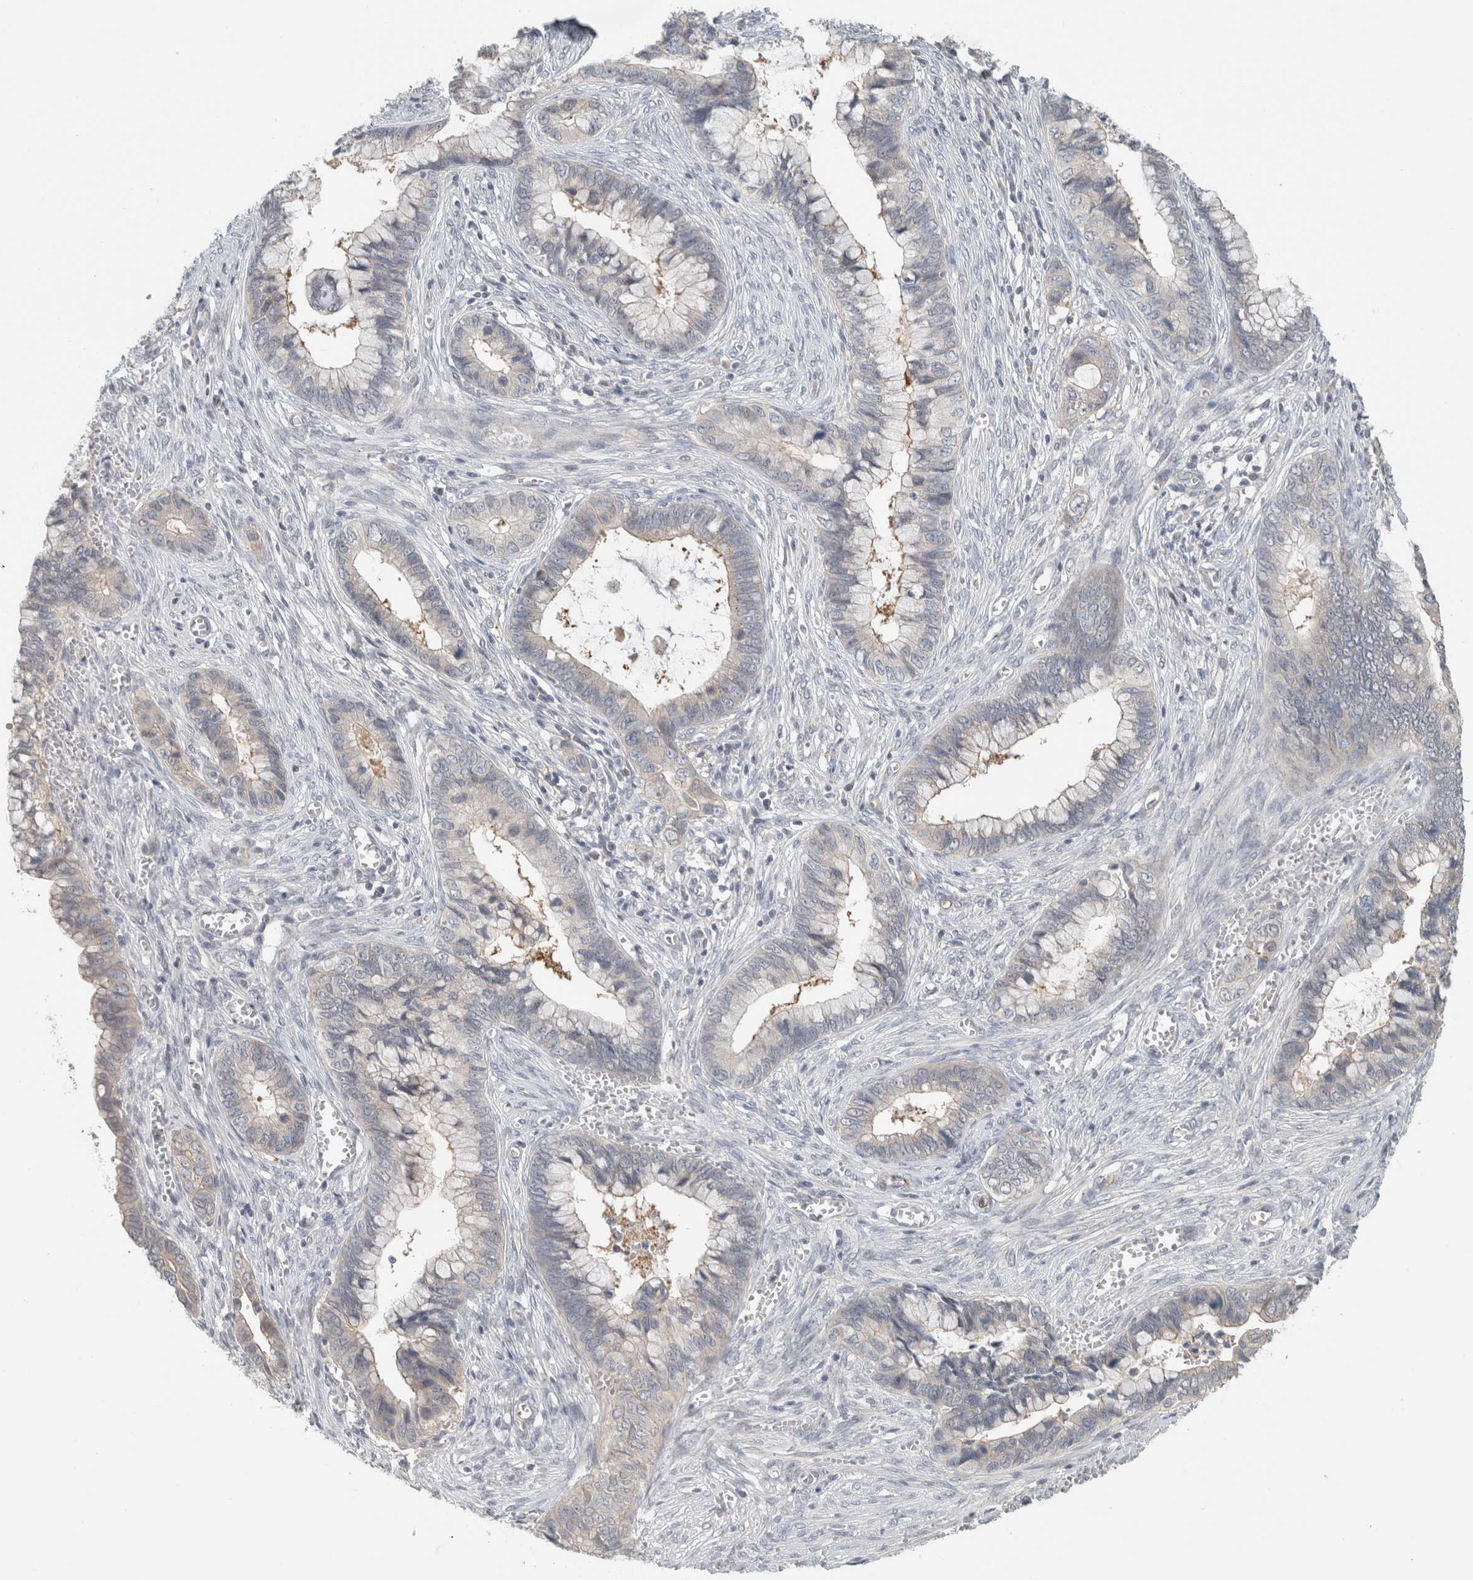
{"staining": {"intensity": "negative", "quantity": "none", "location": "none"}, "tissue": "cervical cancer", "cell_type": "Tumor cells", "image_type": "cancer", "snomed": [{"axis": "morphology", "description": "Adenocarcinoma, NOS"}, {"axis": "topography", "description": "Cervix"}], "caption": "Tumor cells are negative for brown protein staining in cervical cancer (adenocarcinoma).", "gene": "ERCC6L2", "patient": {"sex": "female", "age": 44}}